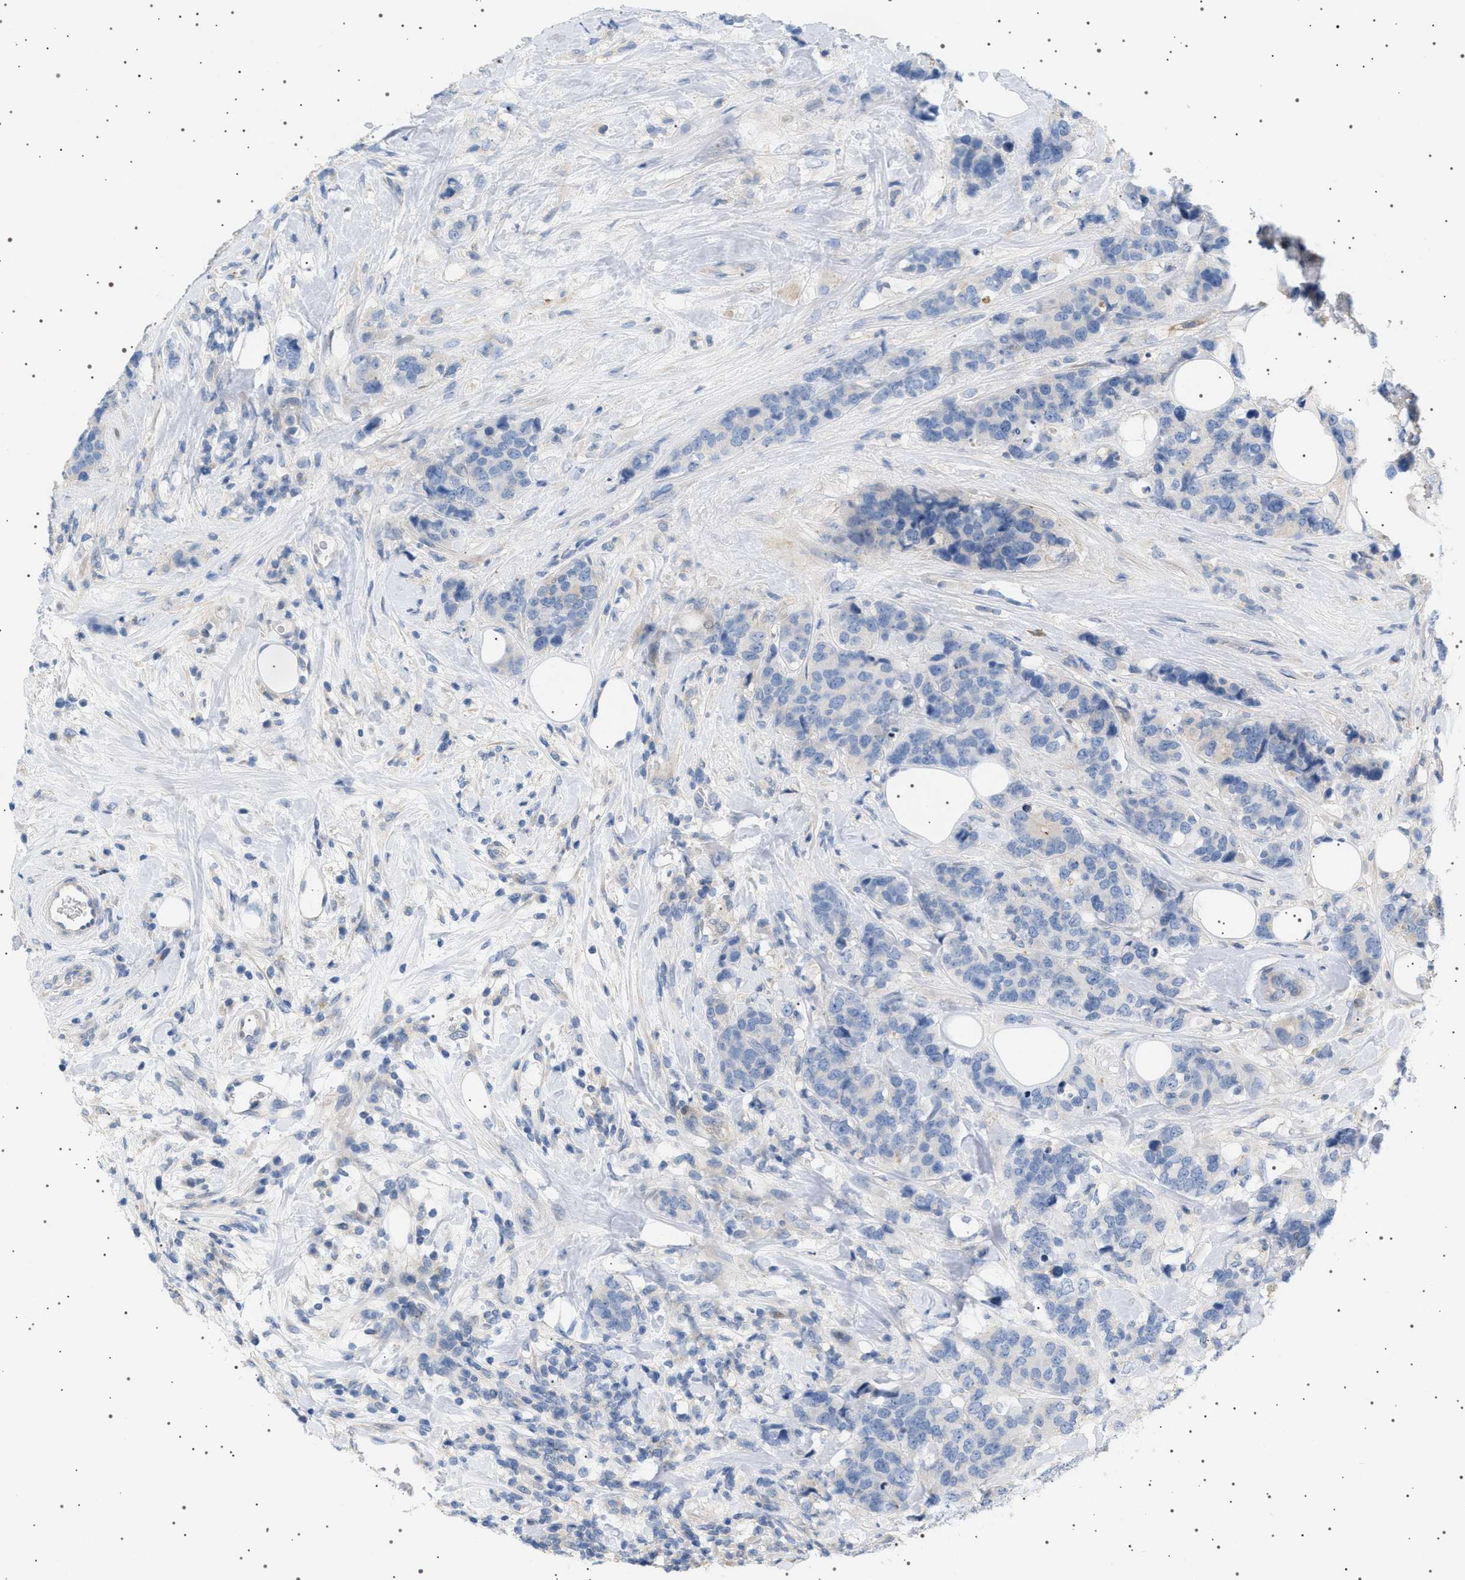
{"staining": {"intensity": "negative", "quantity": "none", "location": "none"}, "tissue": "breast cancer", "cell_type": "Tumor cells", "image_type": "cancer", "snomed": [{"axis": "morphology", "description": "Lobular carcinoma"}, {"axis": "topography", "description": "Breast"}], "caption": "This is an immunohistochemistry (IHC) image of human lobular carcinoma (breast). There is no positivity in tumor cells.", "gene": "ADCY10", "patient": {"sex": "female", "age": 59}}